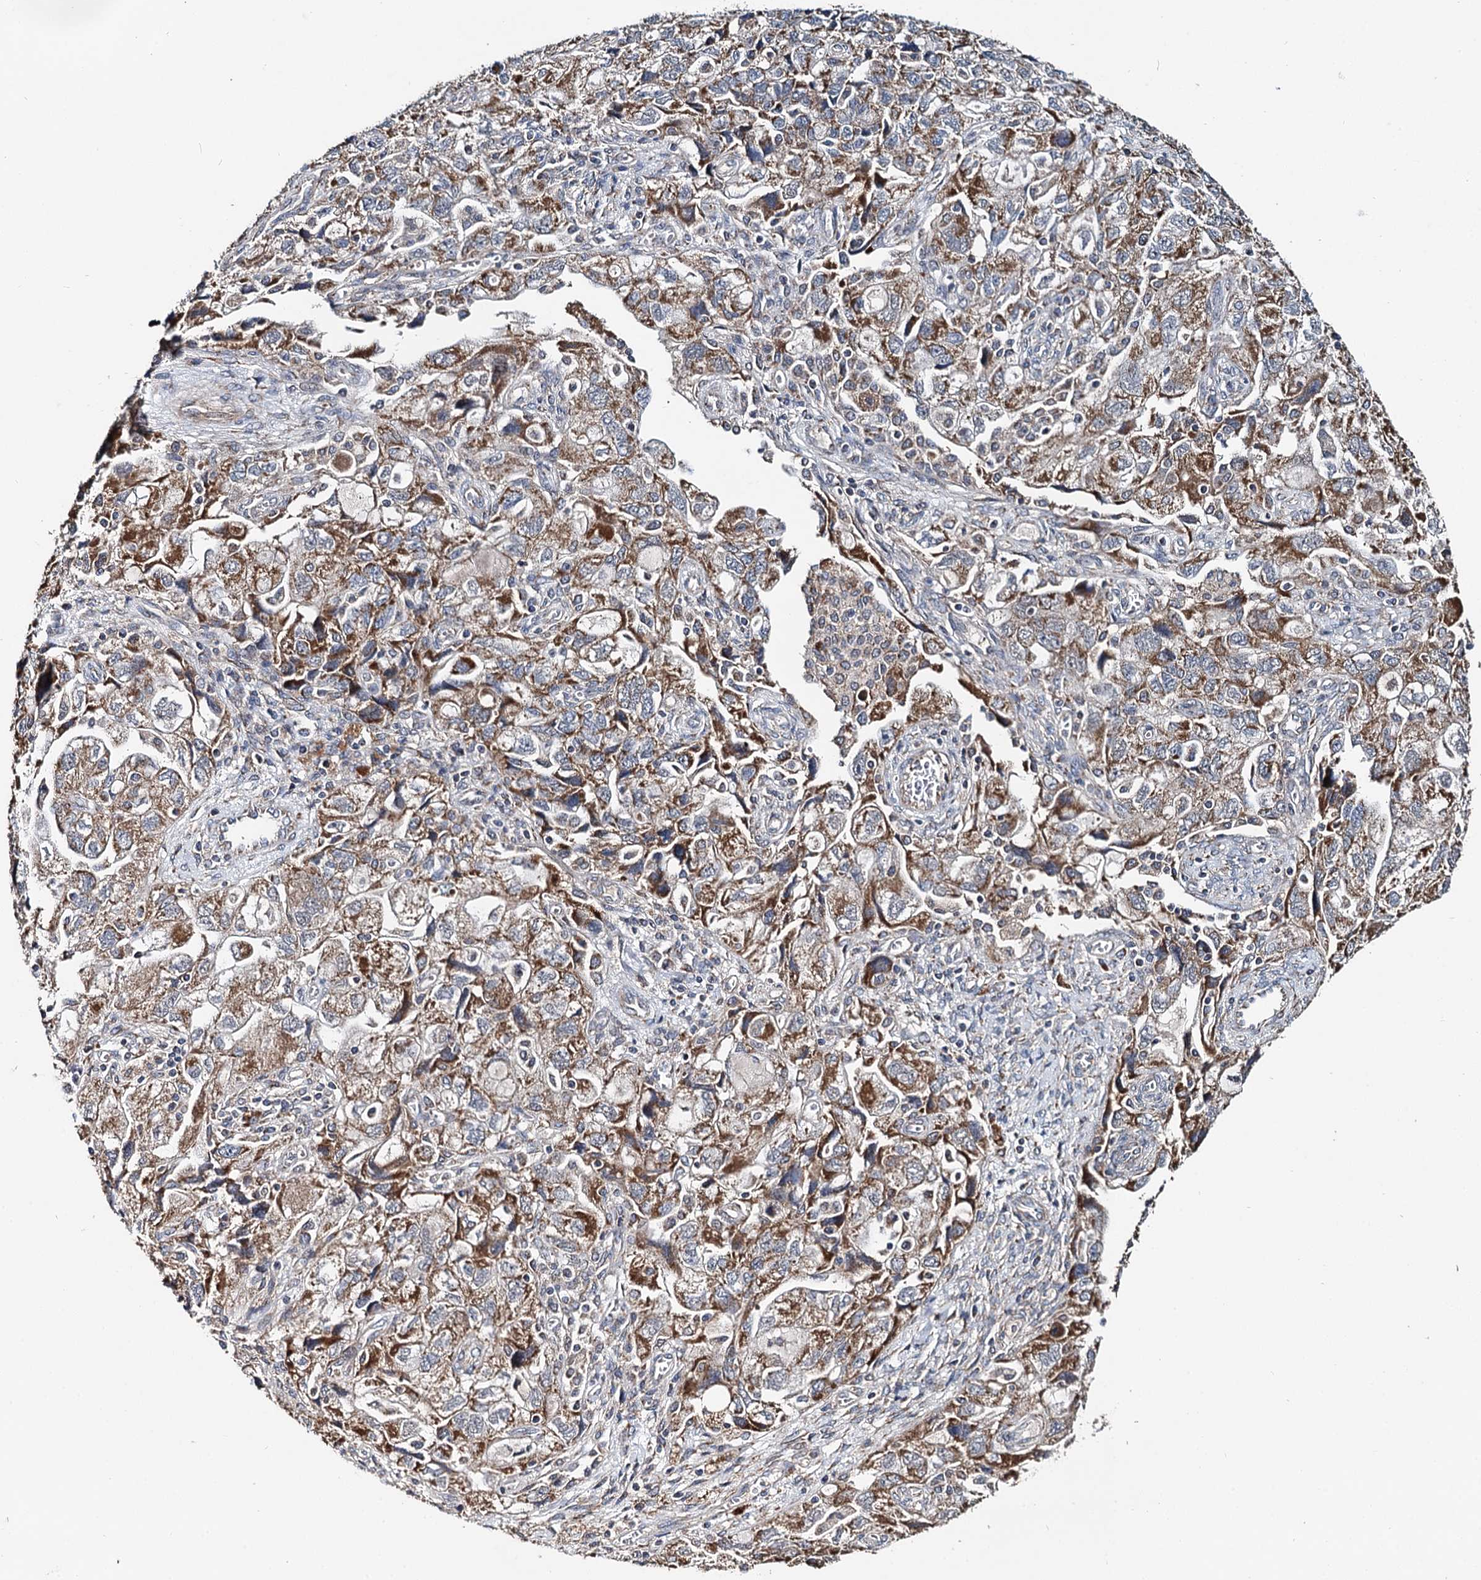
{"staining": {"intensity": "moderate", "quantity": ">75%", "location": "cytoplasmic/membranous"}, "tissue": "ovarian cancer", "cell_type": "Tumor cells", "image_type": "cancer", "snomed": [{"axis": "morphology", "description": "Carcinoma, NOS"}, {"axis": "morphology", "description": "Cystadenocarcinoma, serous, NOS"}, {"axis": "topography", "description": "Ovary"}], "caption": "A micrograph of human ovarian cancer (serous cystadenocarcinoma) stained for a protein reveals moderate cytoplasmic/membranous brown staining in tumor cells.", "gene": "SPRYD3", "patient": {"sex": "female", "age": 69}}